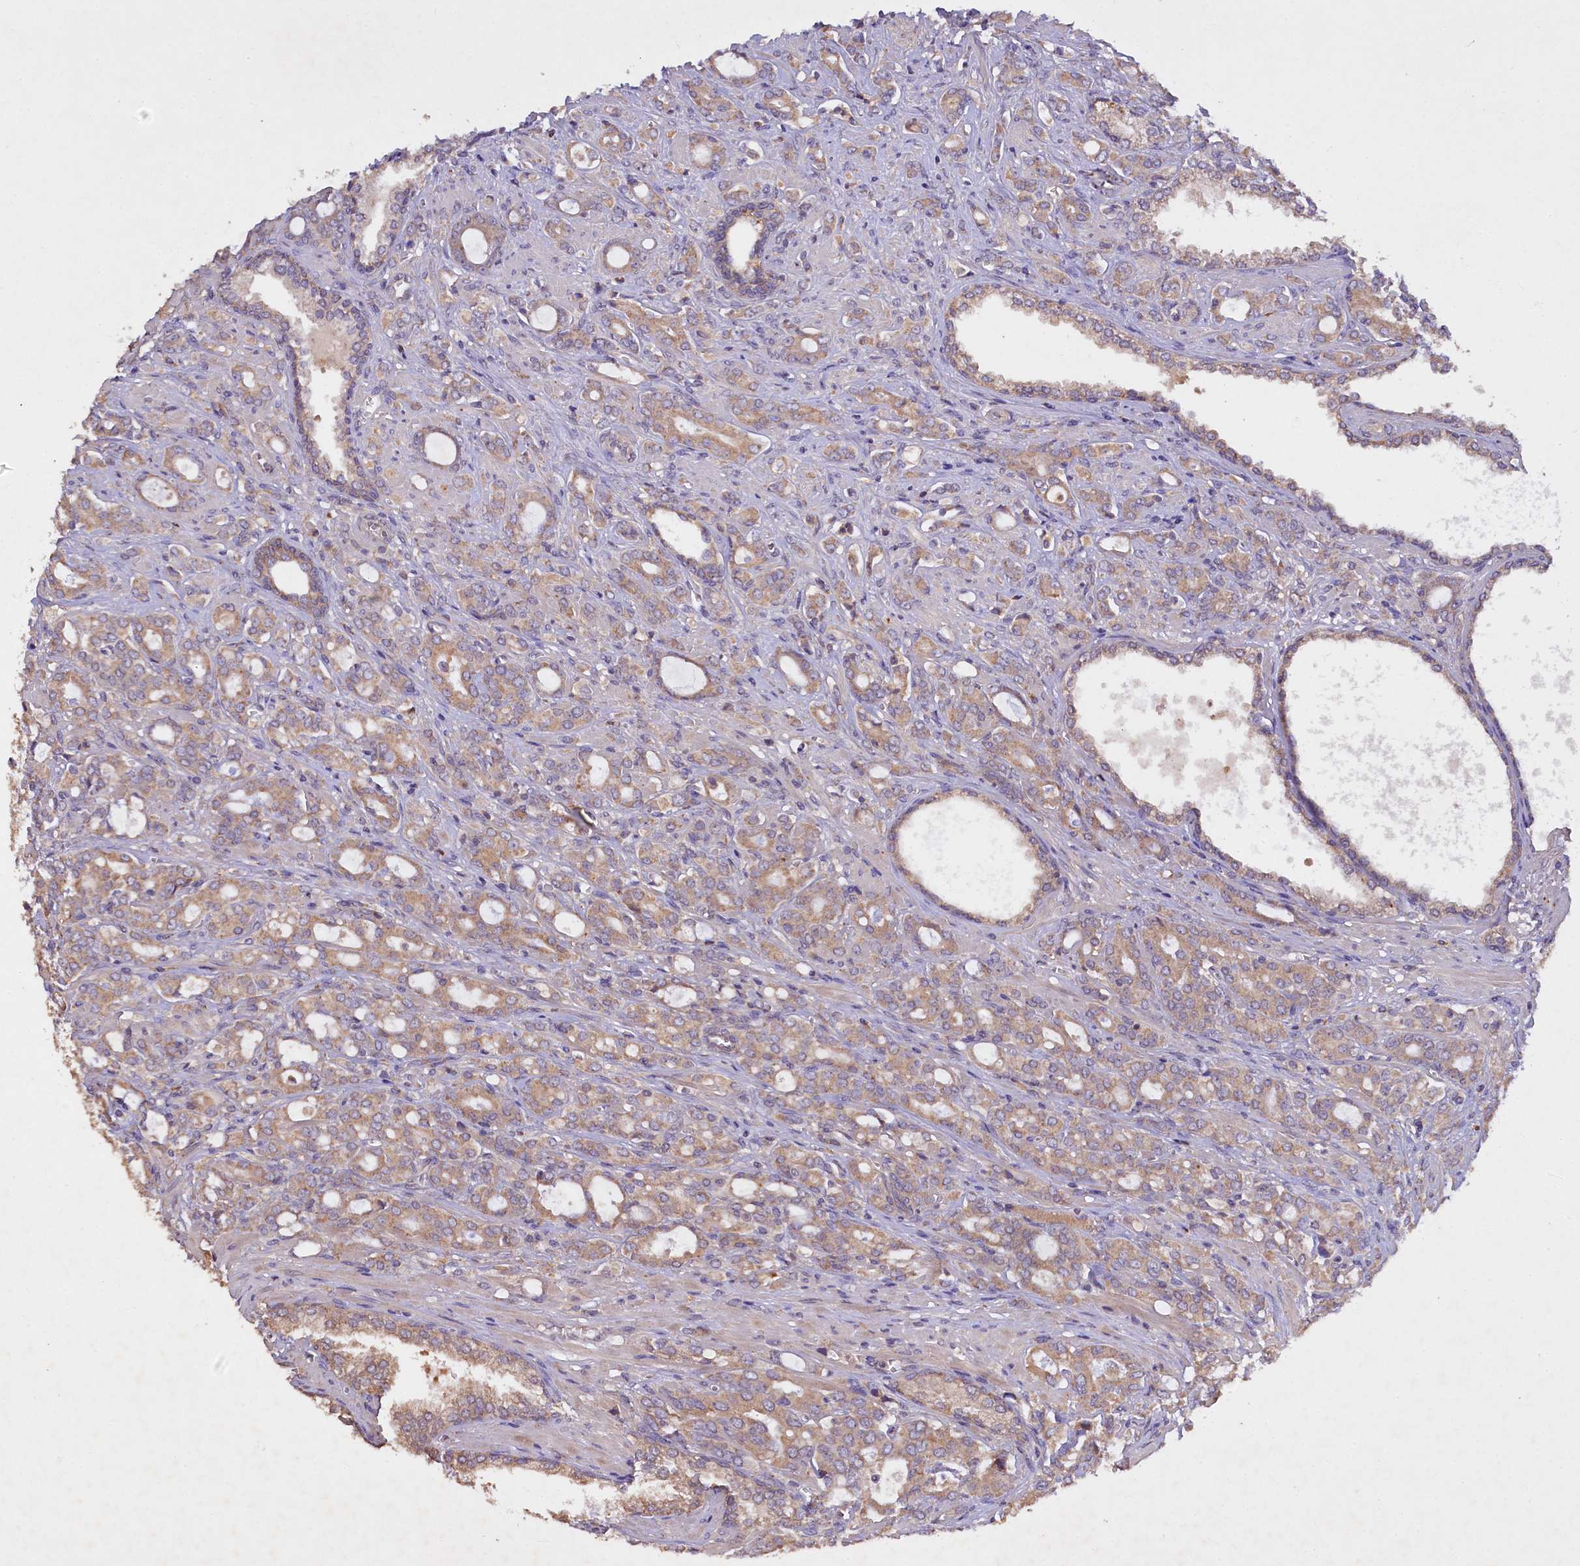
{"staining": {"intensity": "weak", "quantity": ">75%", "location": "cytoplasmic/membranous"}, "tissue": "prostate cancer", "cell_type": "Tumor cells", "image_type": "cancer", "snomed": [{"axis": "morphology", "description": "Adenocarcinoma, High grade"}, {"axis": "topography", "description": "Prostate"}], "caption": "Prostate cancer (high-grade adenocarcinoma) stained with IHC displays weak cytoplasmic/membranous staining in about >75% of tumor cells.", "gene": "ETFBKMT", "patient": {"sex": "male", "age": 72}}